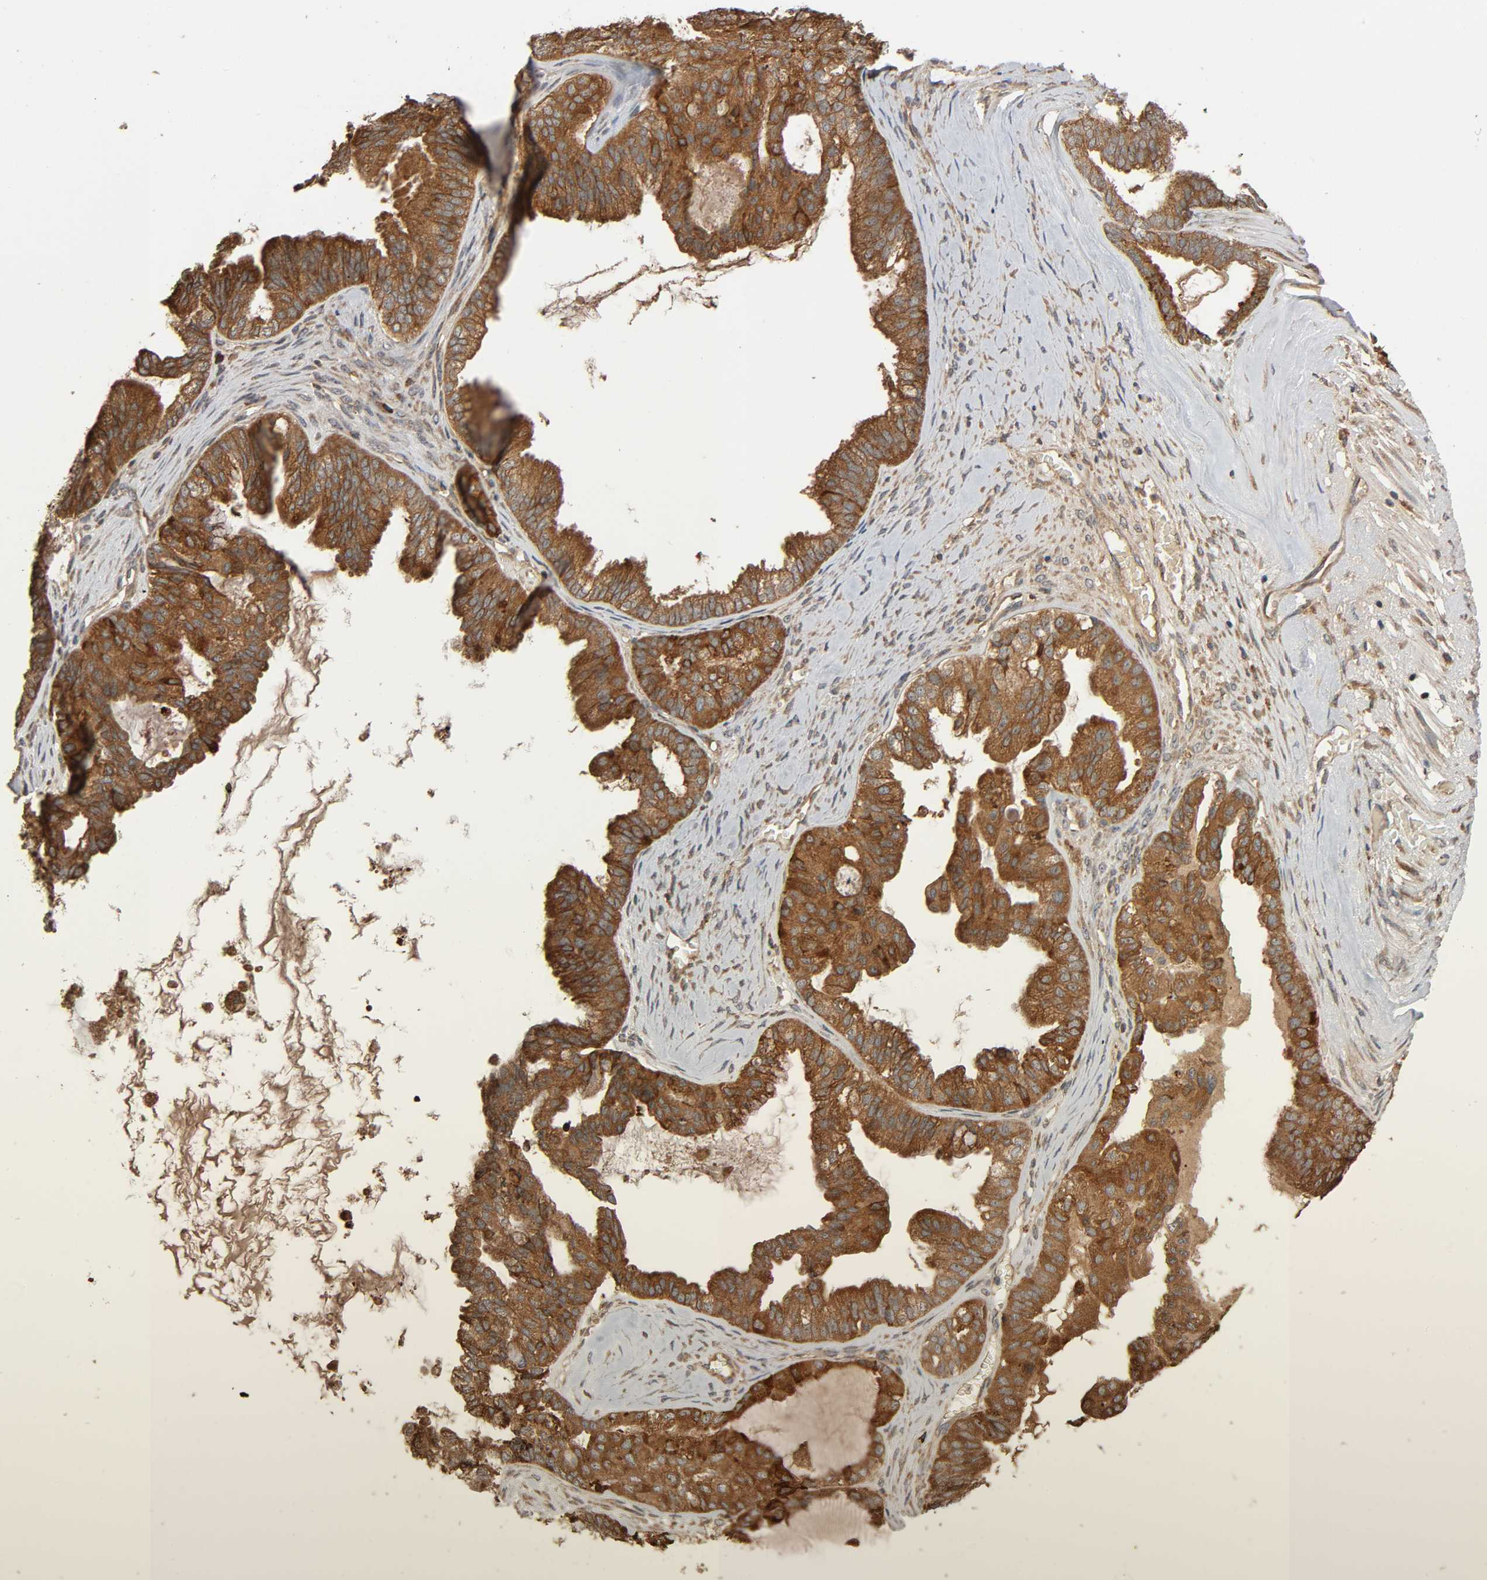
{"staining": {"intensity": "strong", "quantity": ">75%", "location": "cytoplasmic/membranous"}, "tissue": "ovarian cancer", "cell_type": "Tumor cells", "image_type": "cancer", "snomed": [{"axis": "morphology", "description": "Carcinoma, NOS"}, {"axis": "morphology", "description": "Carcinoma, endometroid"}, {"axis": "topography", "description": "Ovary"}], "caption": "A histopathology image of human ovarian cancer stained for a protein exhibits strong cytoplasmic/membranous brown staining in tumor cells.", "gene": "MAP3K8", "patient": {"sex": "female", "age": 50}}